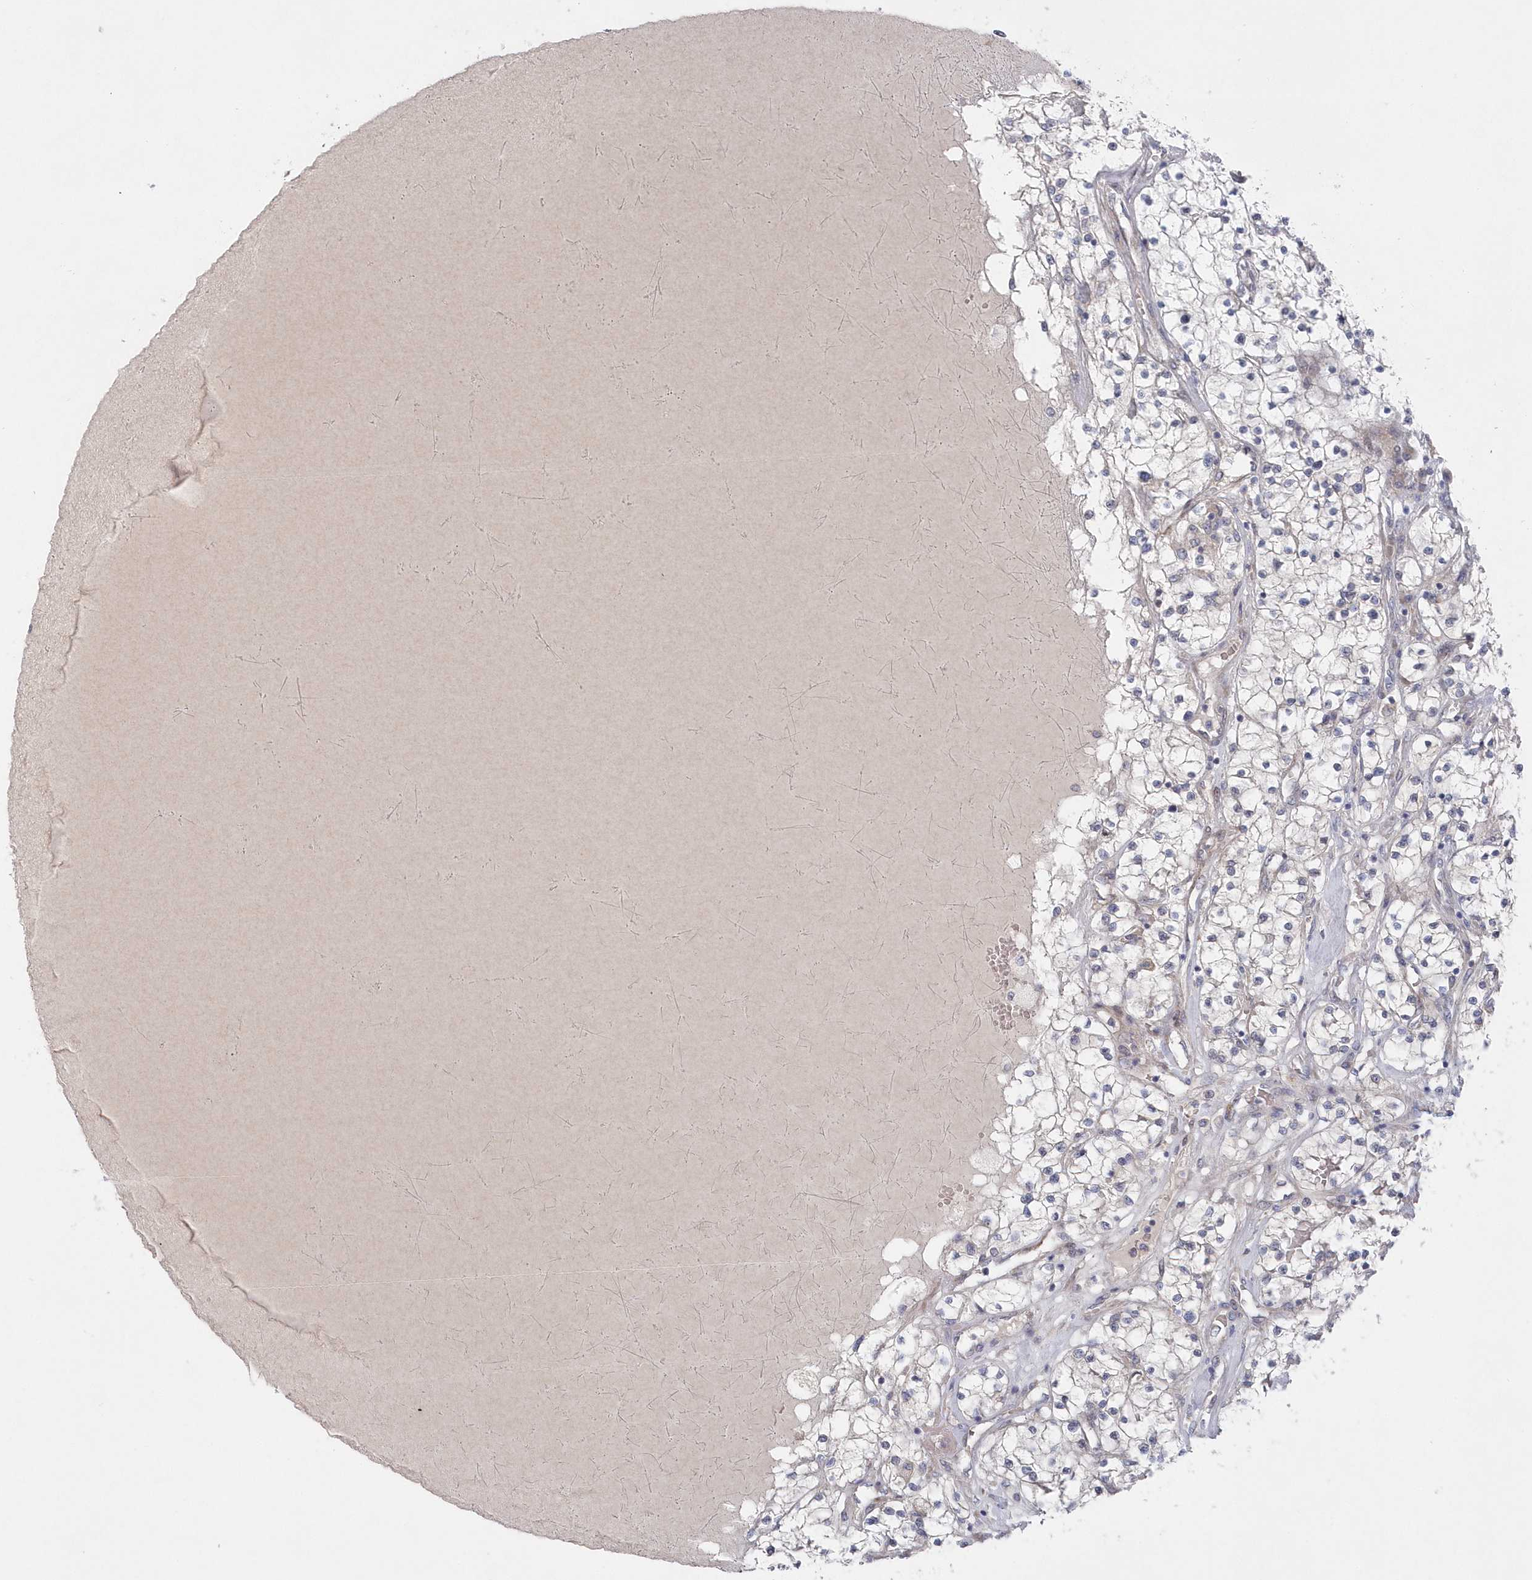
{"staining": {"intensity": "negative", "quantity": "none", "location": "none"}, "tissue": "renal cancer", "cell_type": "Tumor cells", "image_type": "cancer", "snomed": [{"axis": "morphology", "description": "Normal tissue, NOS"}, {"axis": "morphology", "description": "Adenocarcinoma, NOS"}, {"axis": "topography", "description": "Kidney"}], "caption": "Immunohistochemistry histopathology image of human renal adenocarcinoma stained for a protein (brown), which shows no positivity in tumor cells.", "gene": "KIAA1586", "patient": {"sex": "male", "age": 68}}